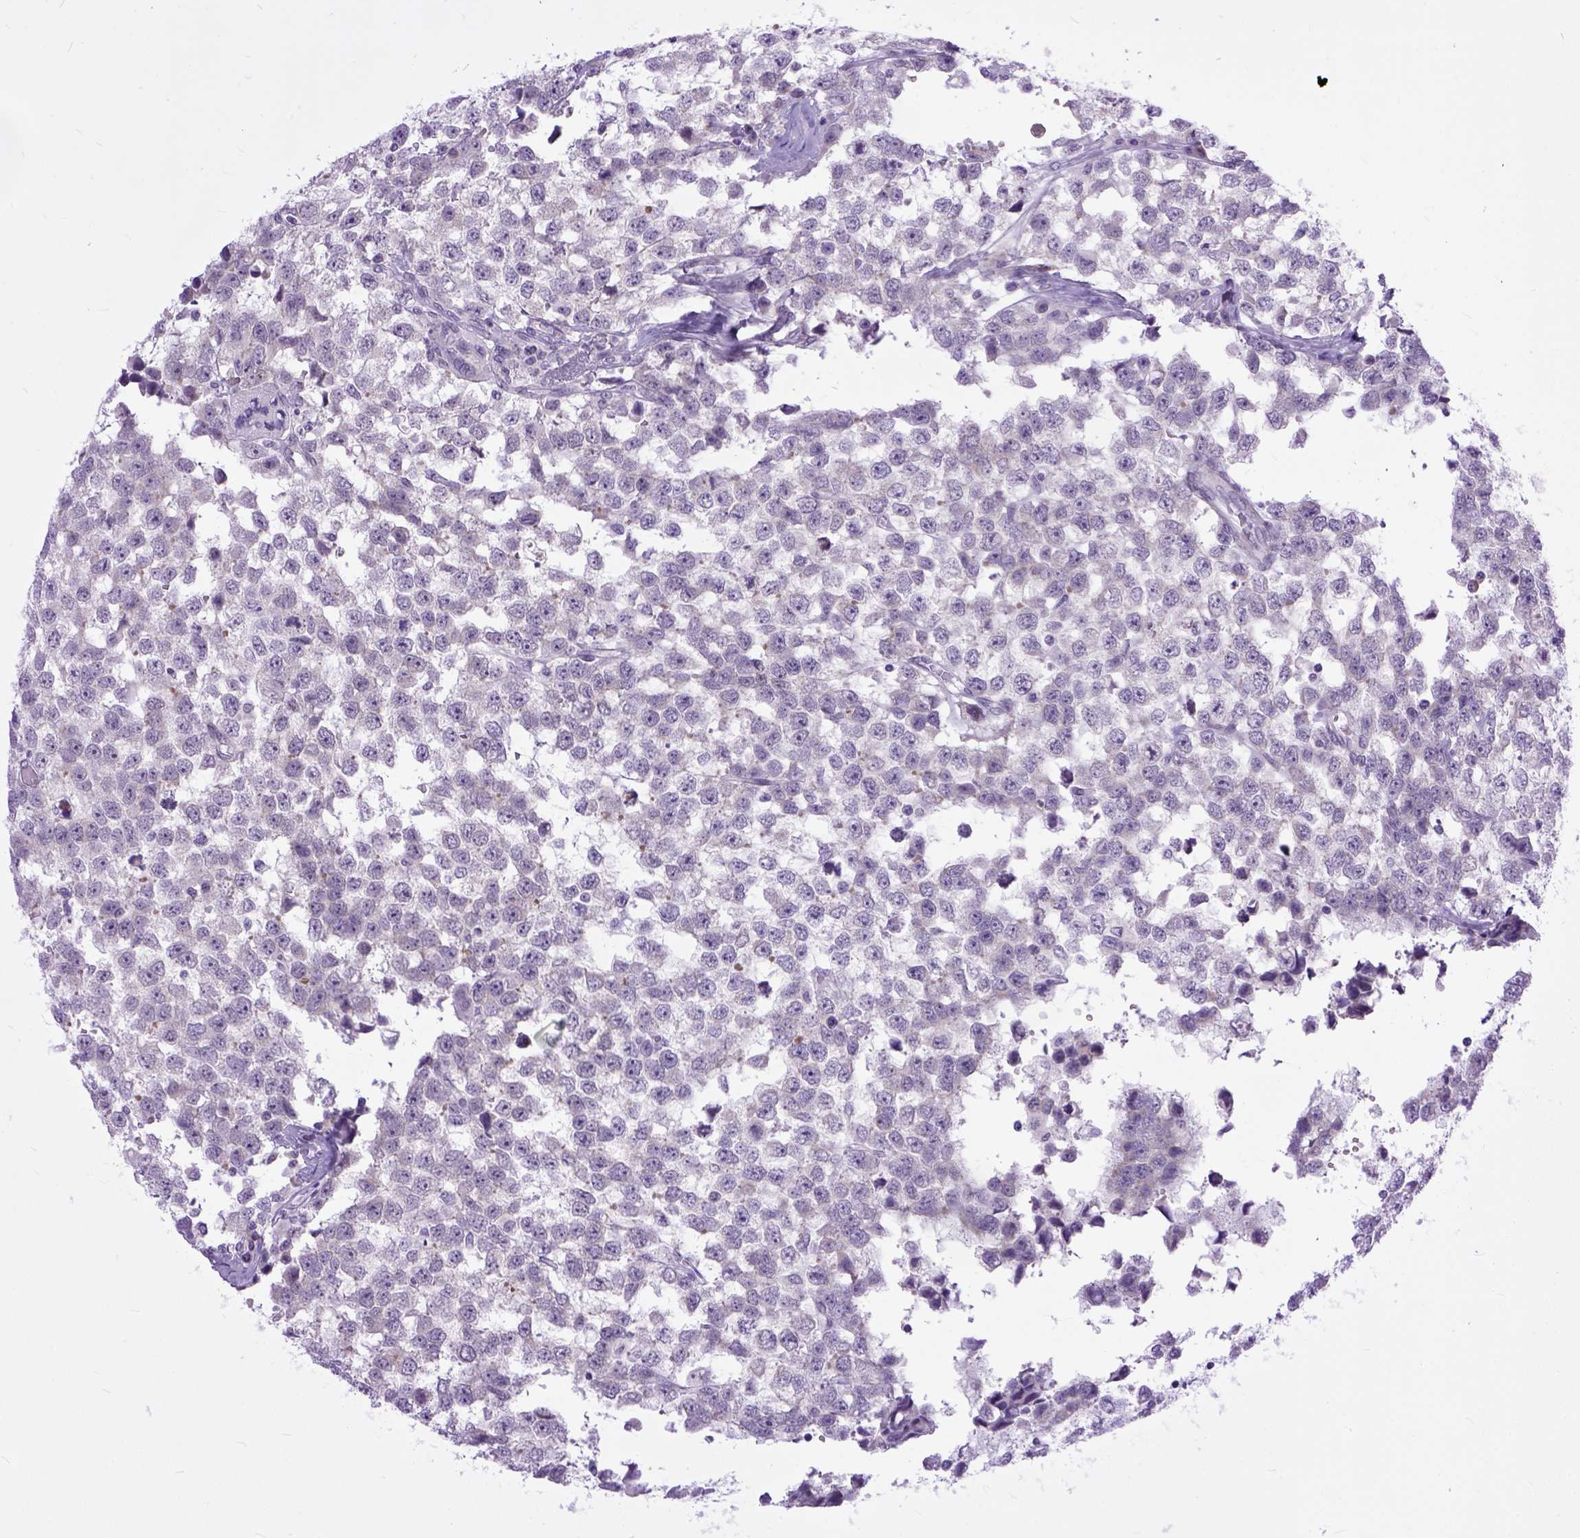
{"staining": {"intensity": "negative", "quantity": "none", "location": "none"}, "tissue": "testis cancer", "cell_type": "Tumor cells", "image_type": "cancer", "snomed": [{"axis": "morphology", "description": "Seminoma, NOS"}, {"axis": "topography", "description": "Testis"}], "caption": "Immunohistochemical staining of testis cancer (seminoma) demonstrates no significant staining in tumor cells.", "gene": "TCEAL7", "patient": {"sex": "male", "age": 34}}